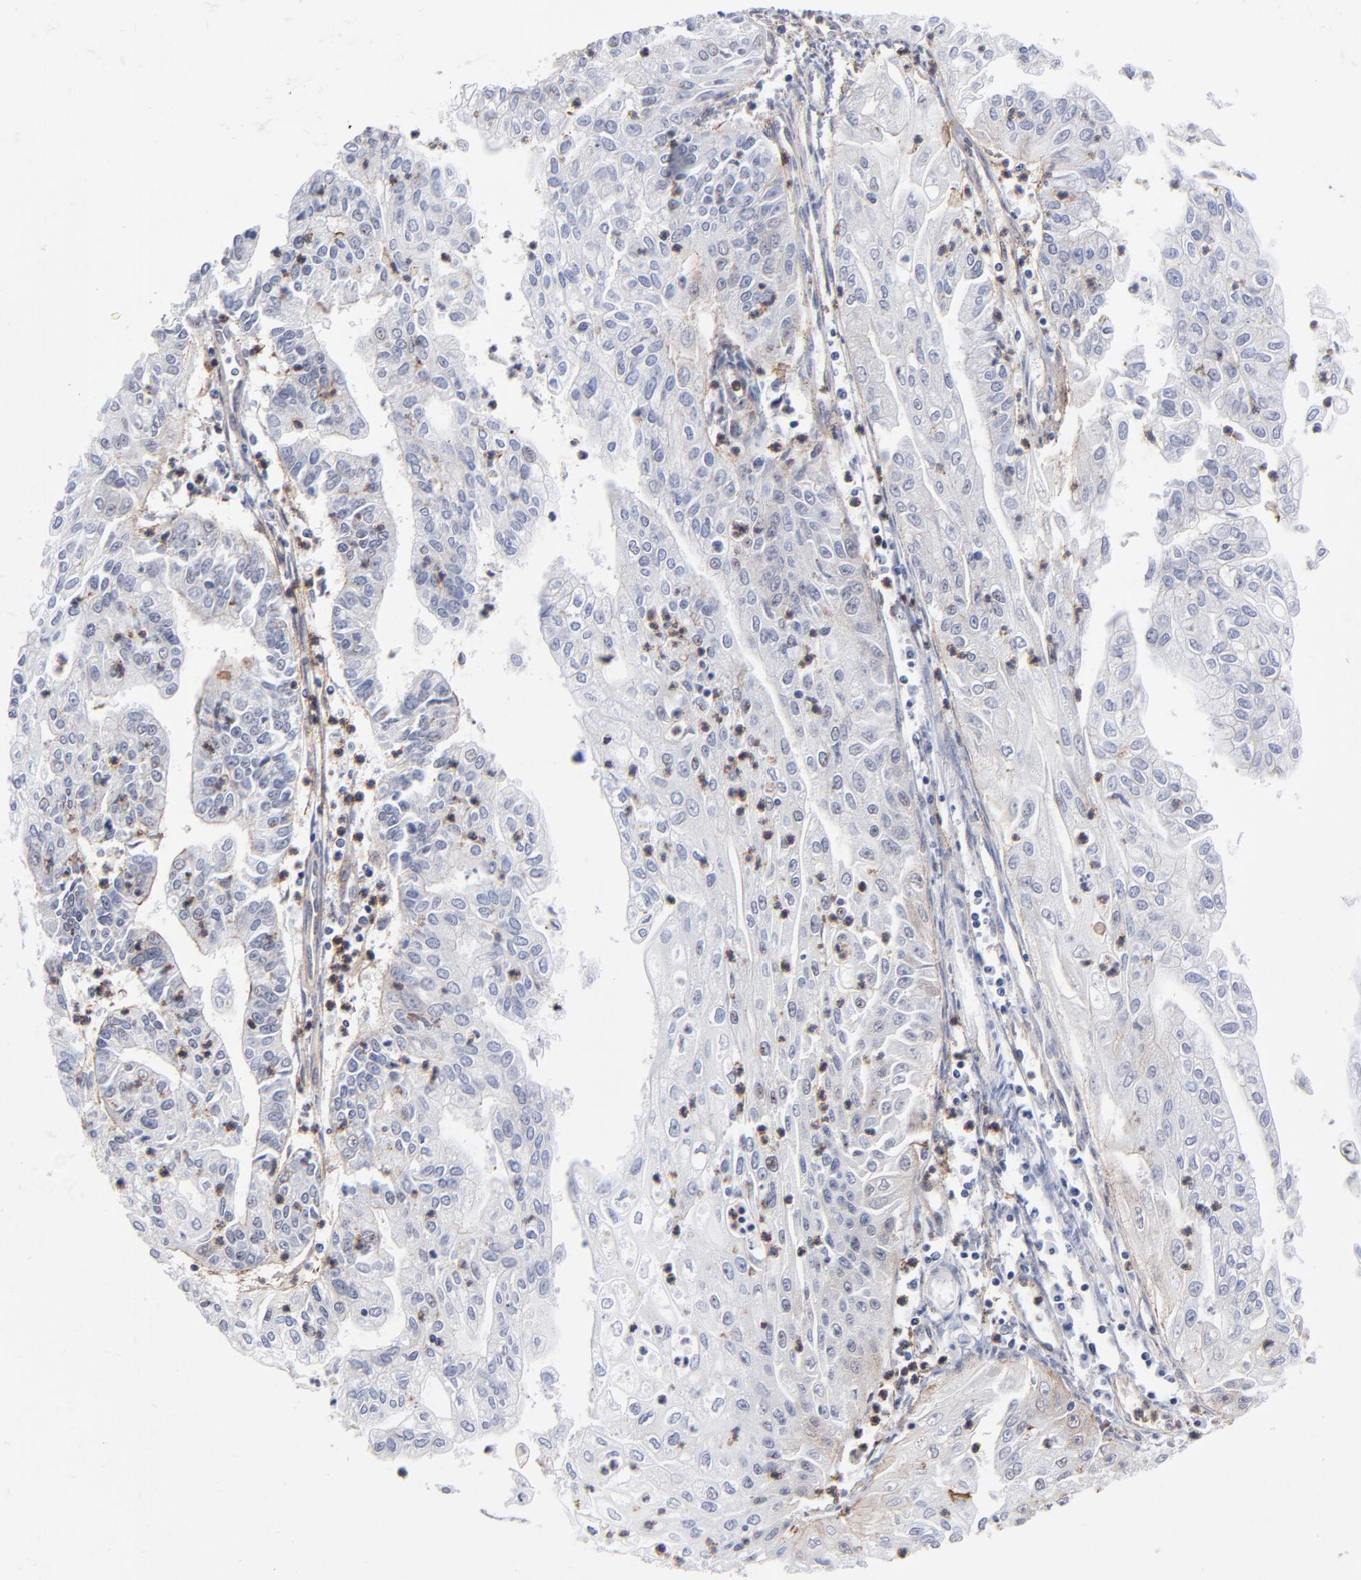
{"staining": {"intensity": "weak", "quantity": "25%-75%", "location": "cytoplasmic/membranous"}, "tissue": "endometrial cancer", "cell_type": "Tumor cells", "image_type": "cancer", "snomed": [{"axis": "morphology", "description": "Adenocarcinoma, NOS"}, {"axis": "topography", "description": "Endometrium"}], "caption": "Adenocarcinoma (endometrial) was stained to show a protein in brown. There is low levels of weak cytoplasmic/membranous staining in approximately 25%-75% of tumor cells. The staining was performed using DAB (3,3'-diaminobenzidine), with brown indicating positive protein expression. Nuclei are stained blue with hematoxylin.", "gene": "PXN", "patient": {"sex": "female", "age": 75}}